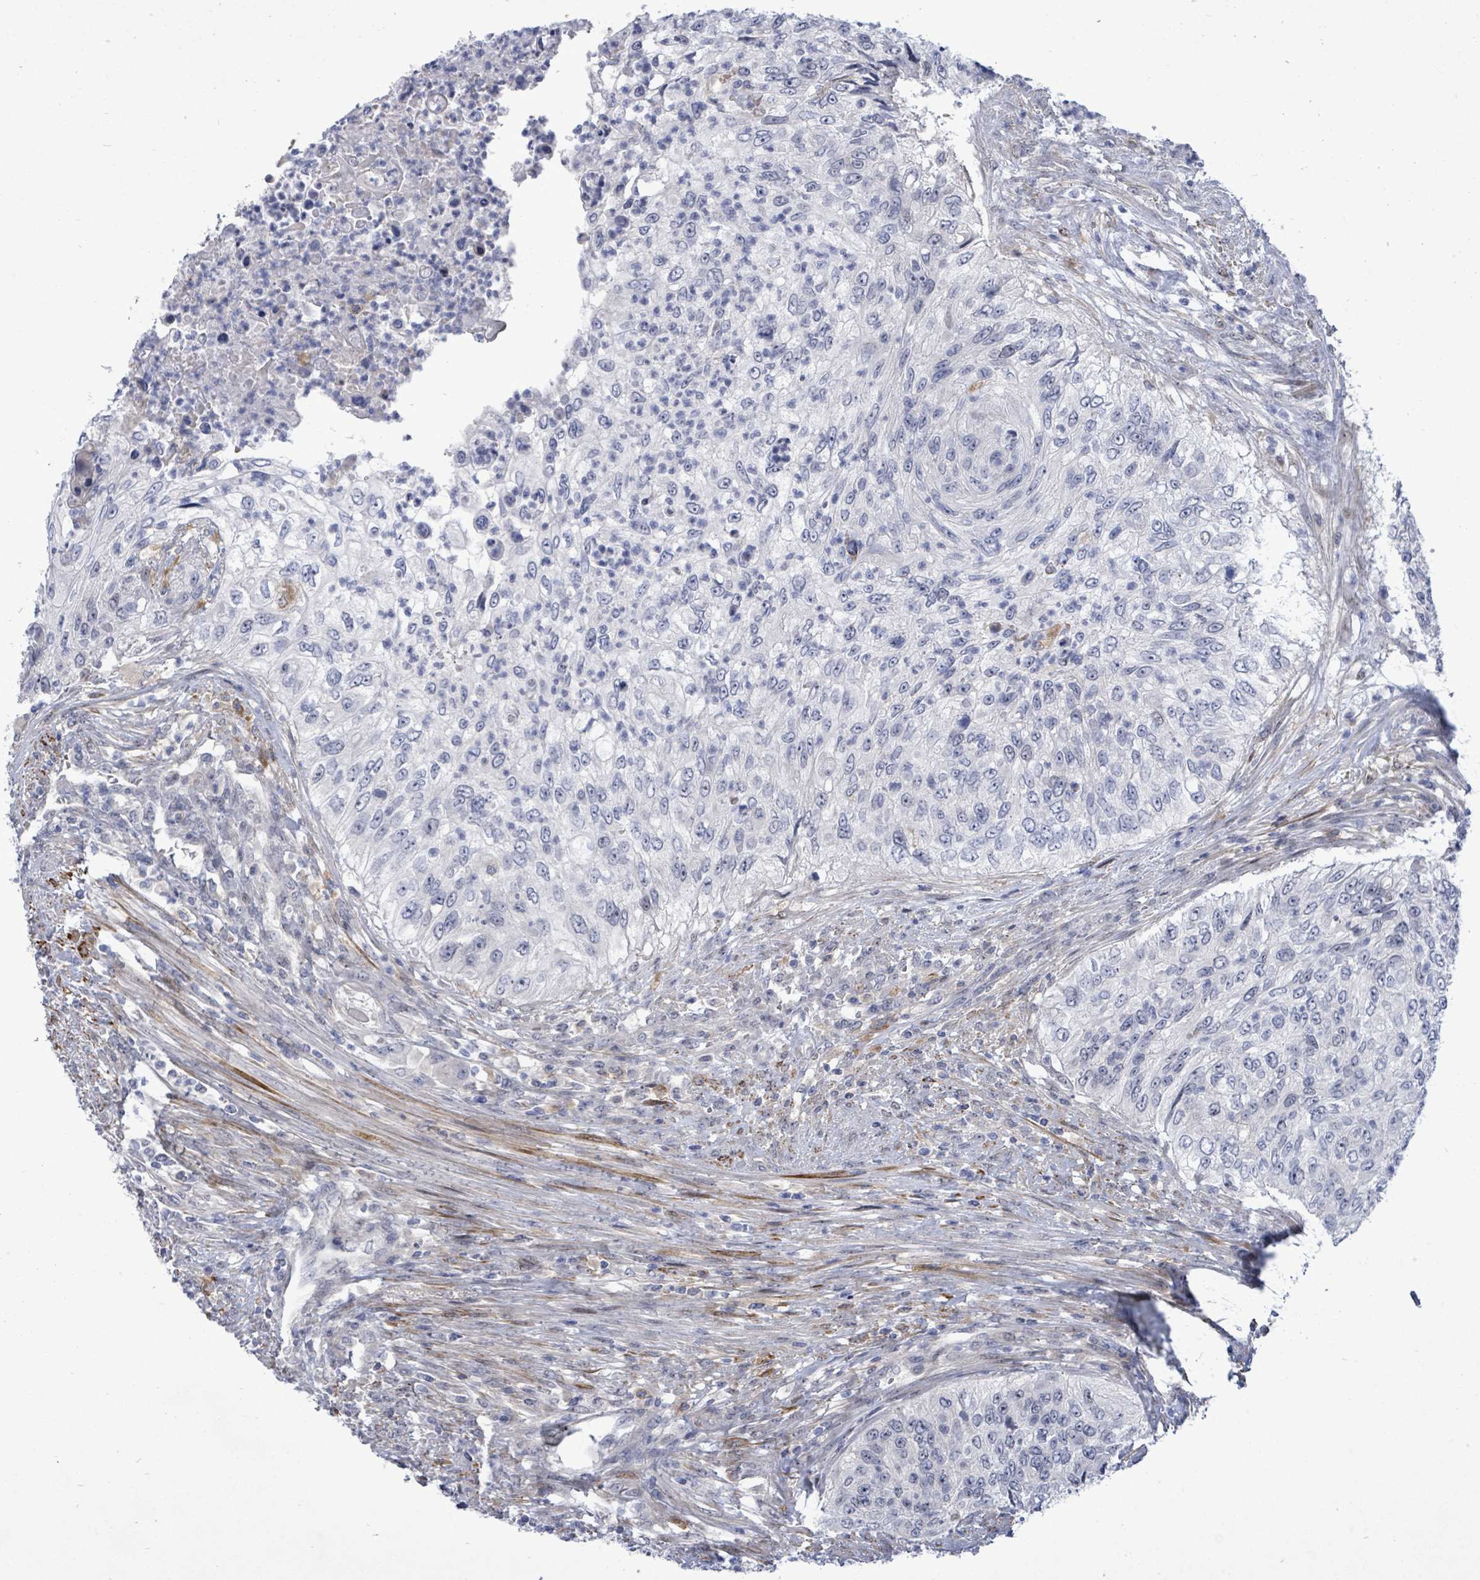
{"staining": {"intensity": "negative", "quantity": "none", "location": "none"}, "tissue": "urothelial cancer", "cell_type": "Tumor cells", "image_type": "cancer", "snomed": [{"axis": "morphology", "description": "Urothelial carcinoma, High grade"}, {"axis": "topography", "description": "Urinary bladder"}], "caption": "The photomicrograph reveals no significant positivity in tumor cells of high-grade urothelial carcinoma.", "gene": "CT45A5", "patient": {"sex": "female", "age": 60}}